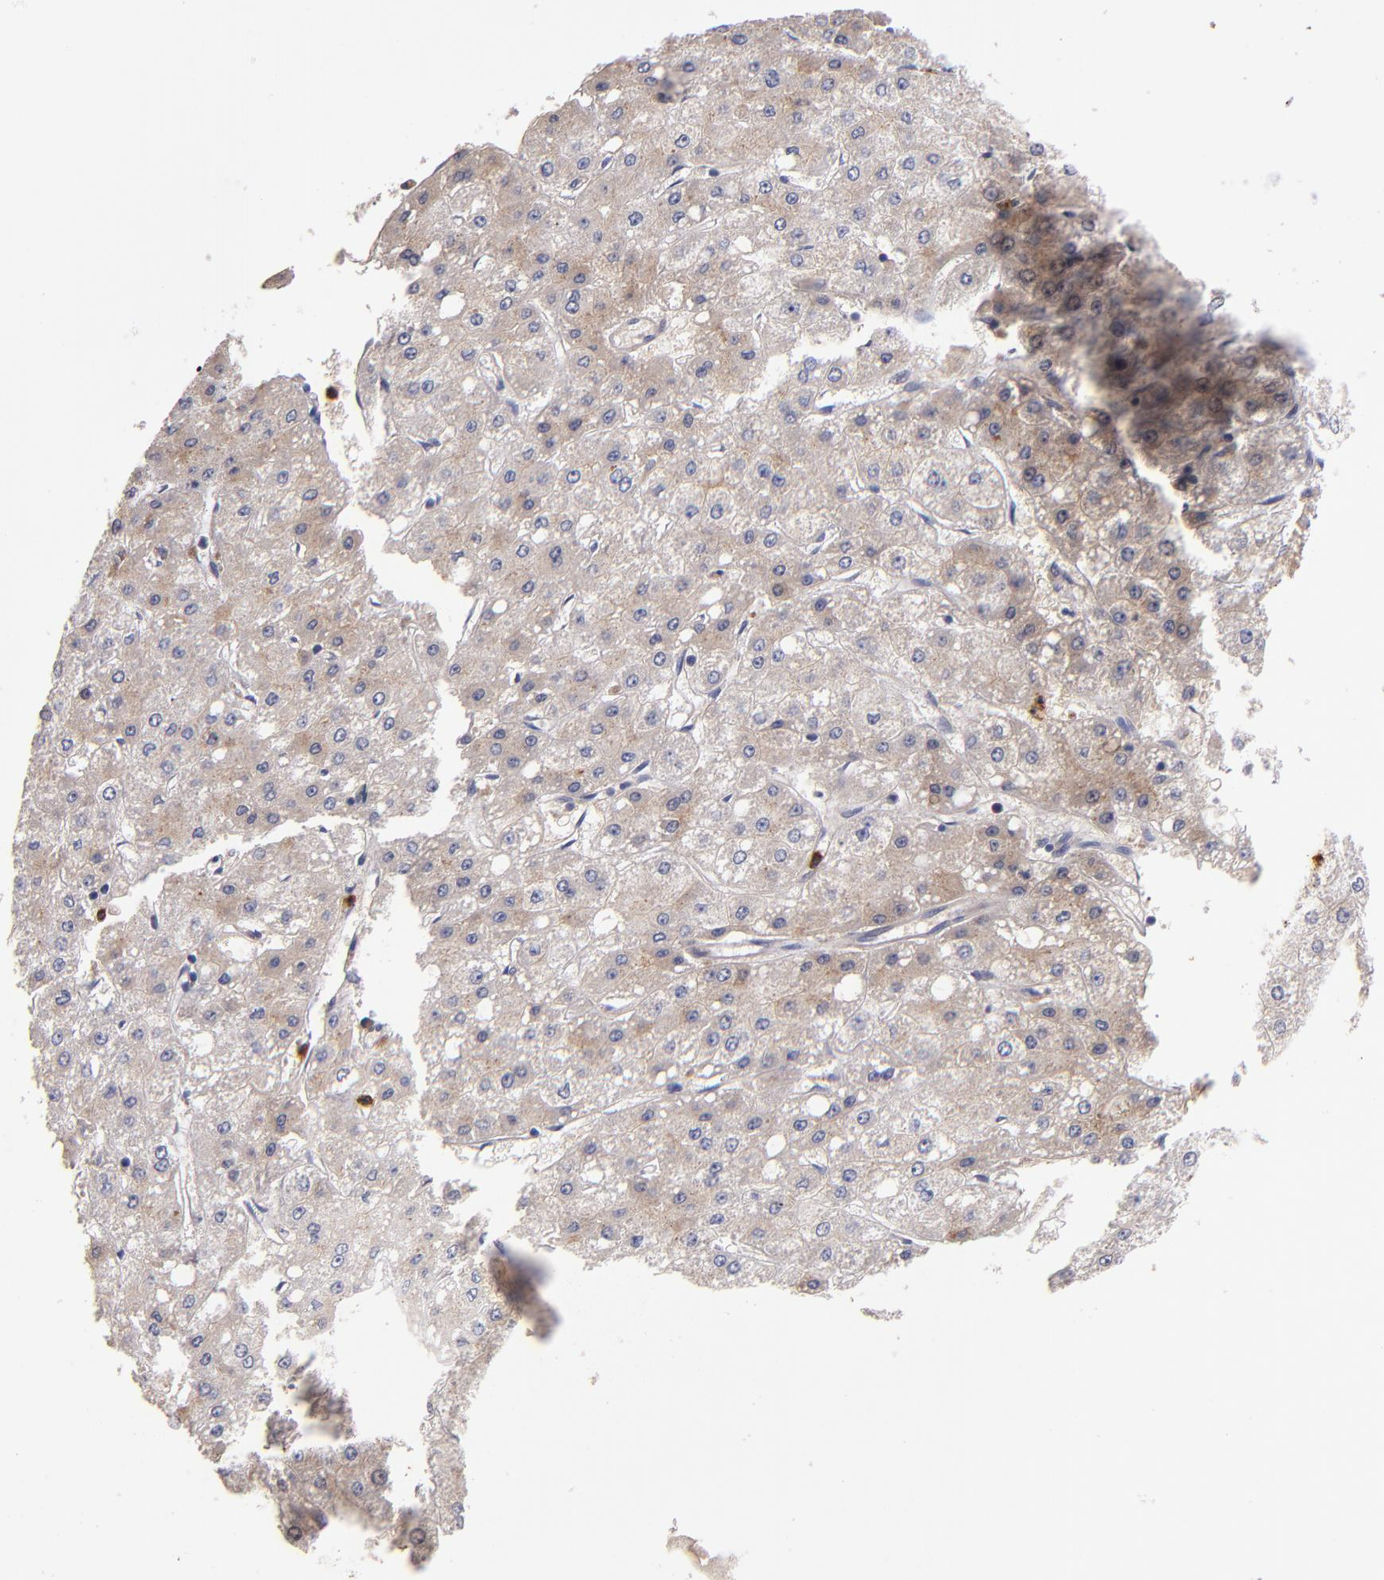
{"staining": {"intensity": "weak", "quantity": ">75%", "location": "cytoplasmic/membranous"}, "tissue": "liver cancer", "cell_type": "Tumor cells", "image_type": "cancer", "snomed": [{"axis": "morphology", "description": "Carcinoma, Hepatocellular, NOS"}, {"axis": "topography", "description": "Liver"}], "caption": "Brown immunohistochemical staining in liver cancer (hepatocellular carcinoma) shows weak cytoplasmic/membranous positivity in about >75% of tumor cells.", "gene": "TTLL12", "patient": {"sex": "female", "age": 52}}